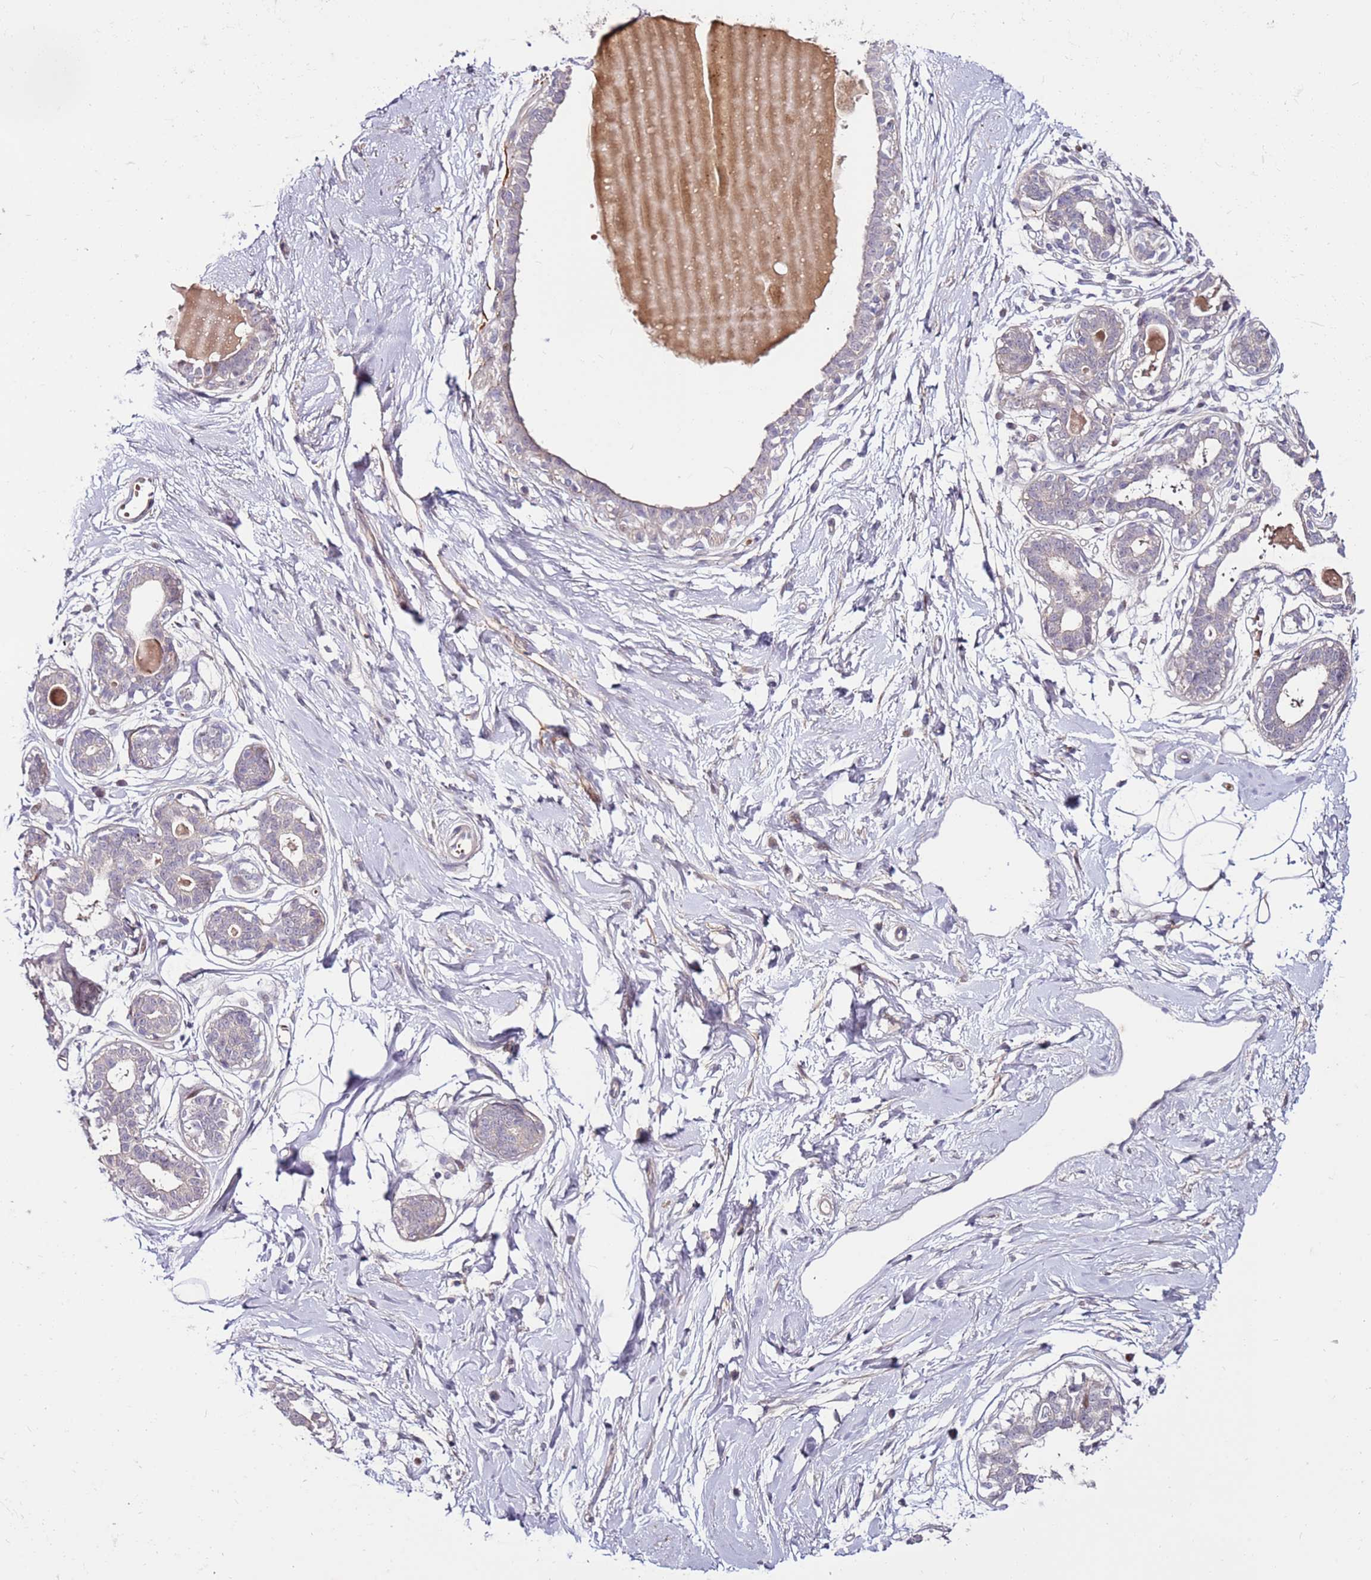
{"staining": {"intensity": "negative", "quantity": "none", "location": "none"}, "tissue": "breast", "cell_type": "Adipocytes", "image_type": "normal", "snomed": [{"axis": "morphology", "description": "Normal tissue, NOS"}, {"axis": "topography", "description": "Breast"}], "caption": "Adipocytes are negative for brown protein staining in normal breast.", "gene": "MTG2", "patient": {"sex": "female", "age": 45}}